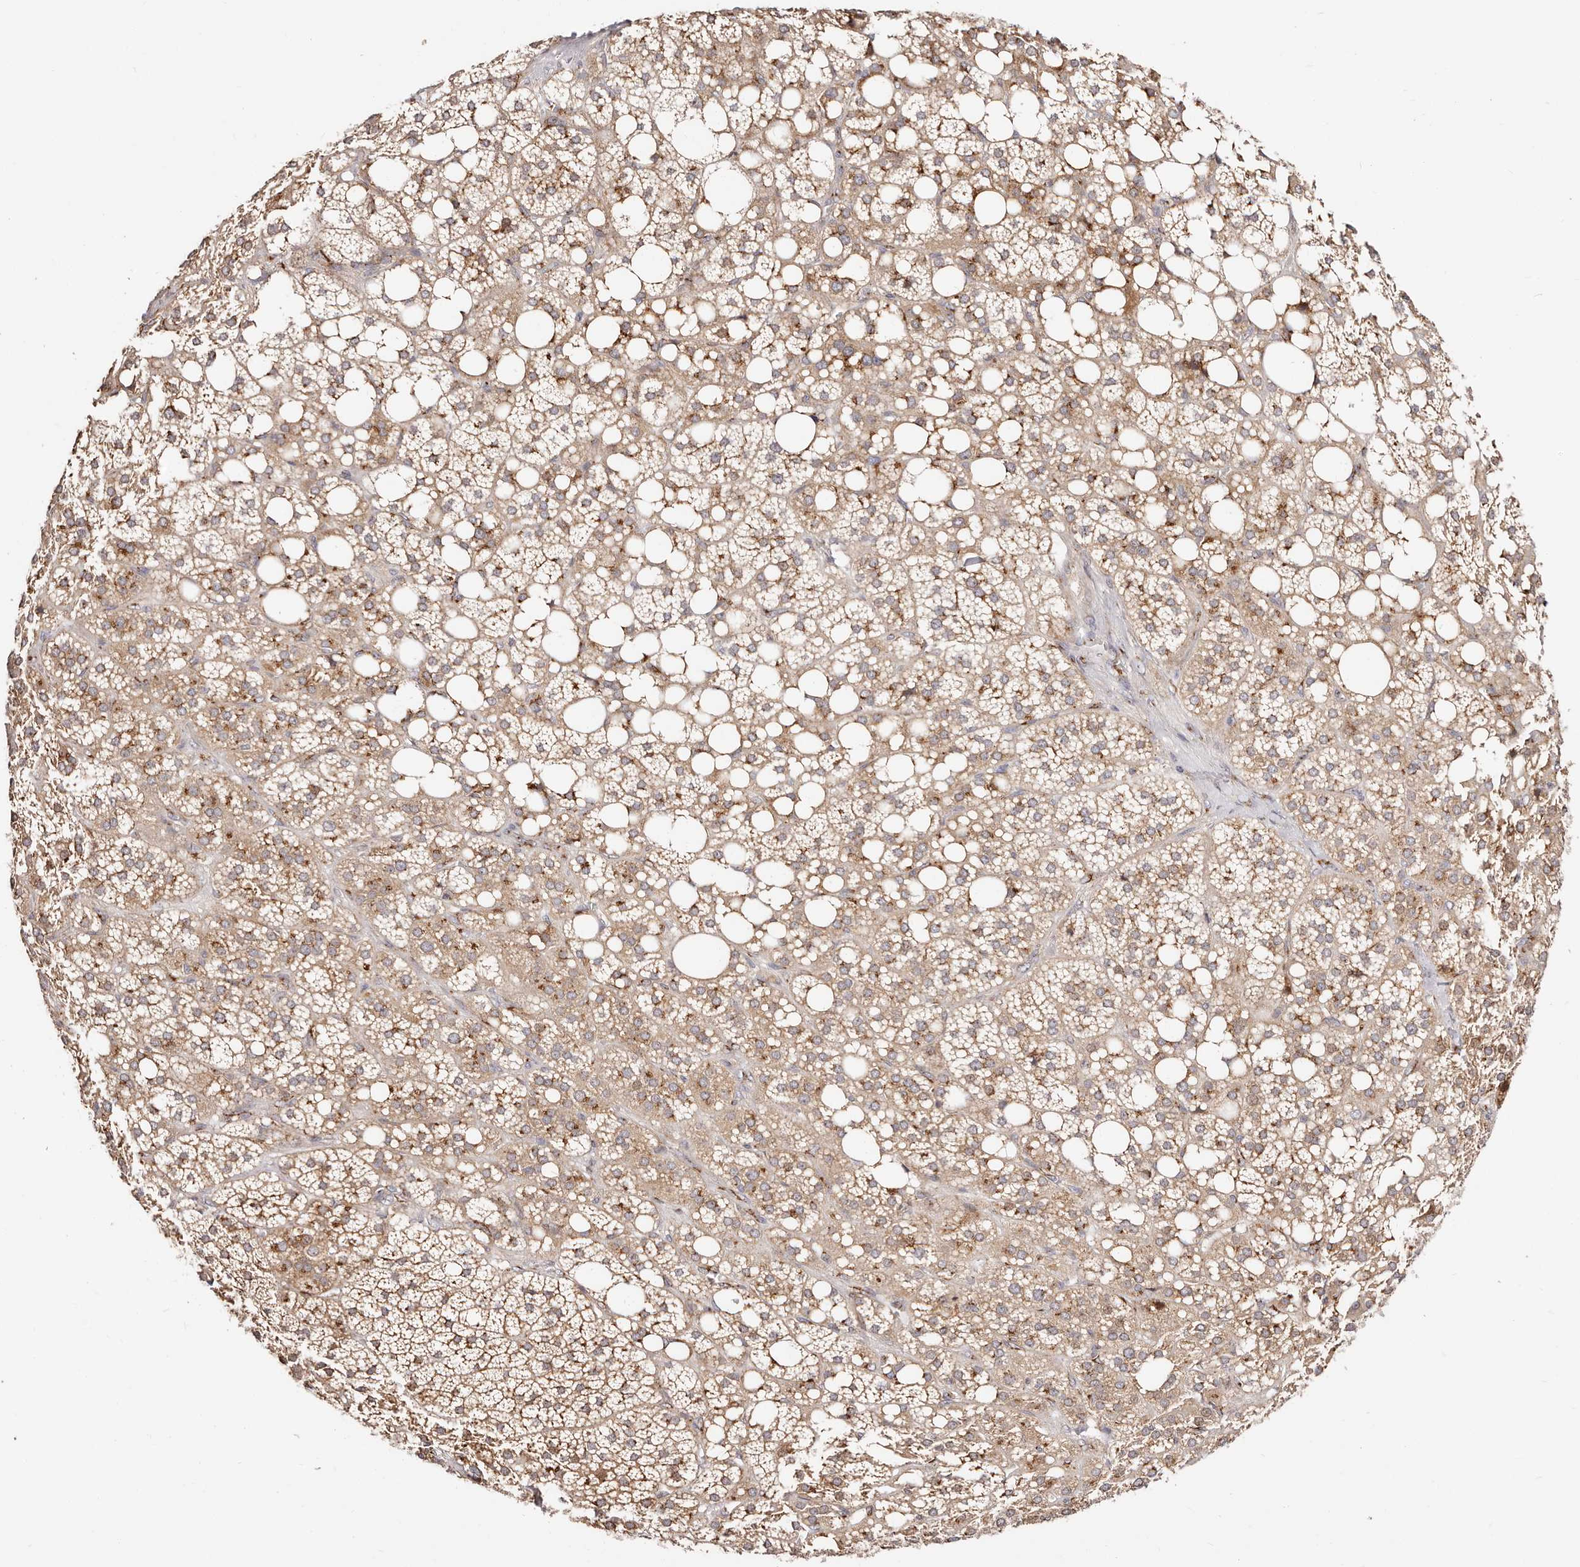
{"staining": {"intensity": "moderate", "quantity": ">75%", "location": "cytoplasmic/membranous"}, "tissue": "adrenal gland", "cell_type": "Glandular cells", "image_type": "normal", "snomed": [{"axis": "morphology", "description": "Normal tissue, NOS"}, {"axis": "topography", "description": "Adrenal gland"}], "caption": "Benign adrenal gland was stained to show a protein in brown. There is medium levels of moderate cytoplasmic/membranous expression in about >75% of glandular cells.", "gene": "MAPK6", "patient": {"sex": "female", "age": 59}}